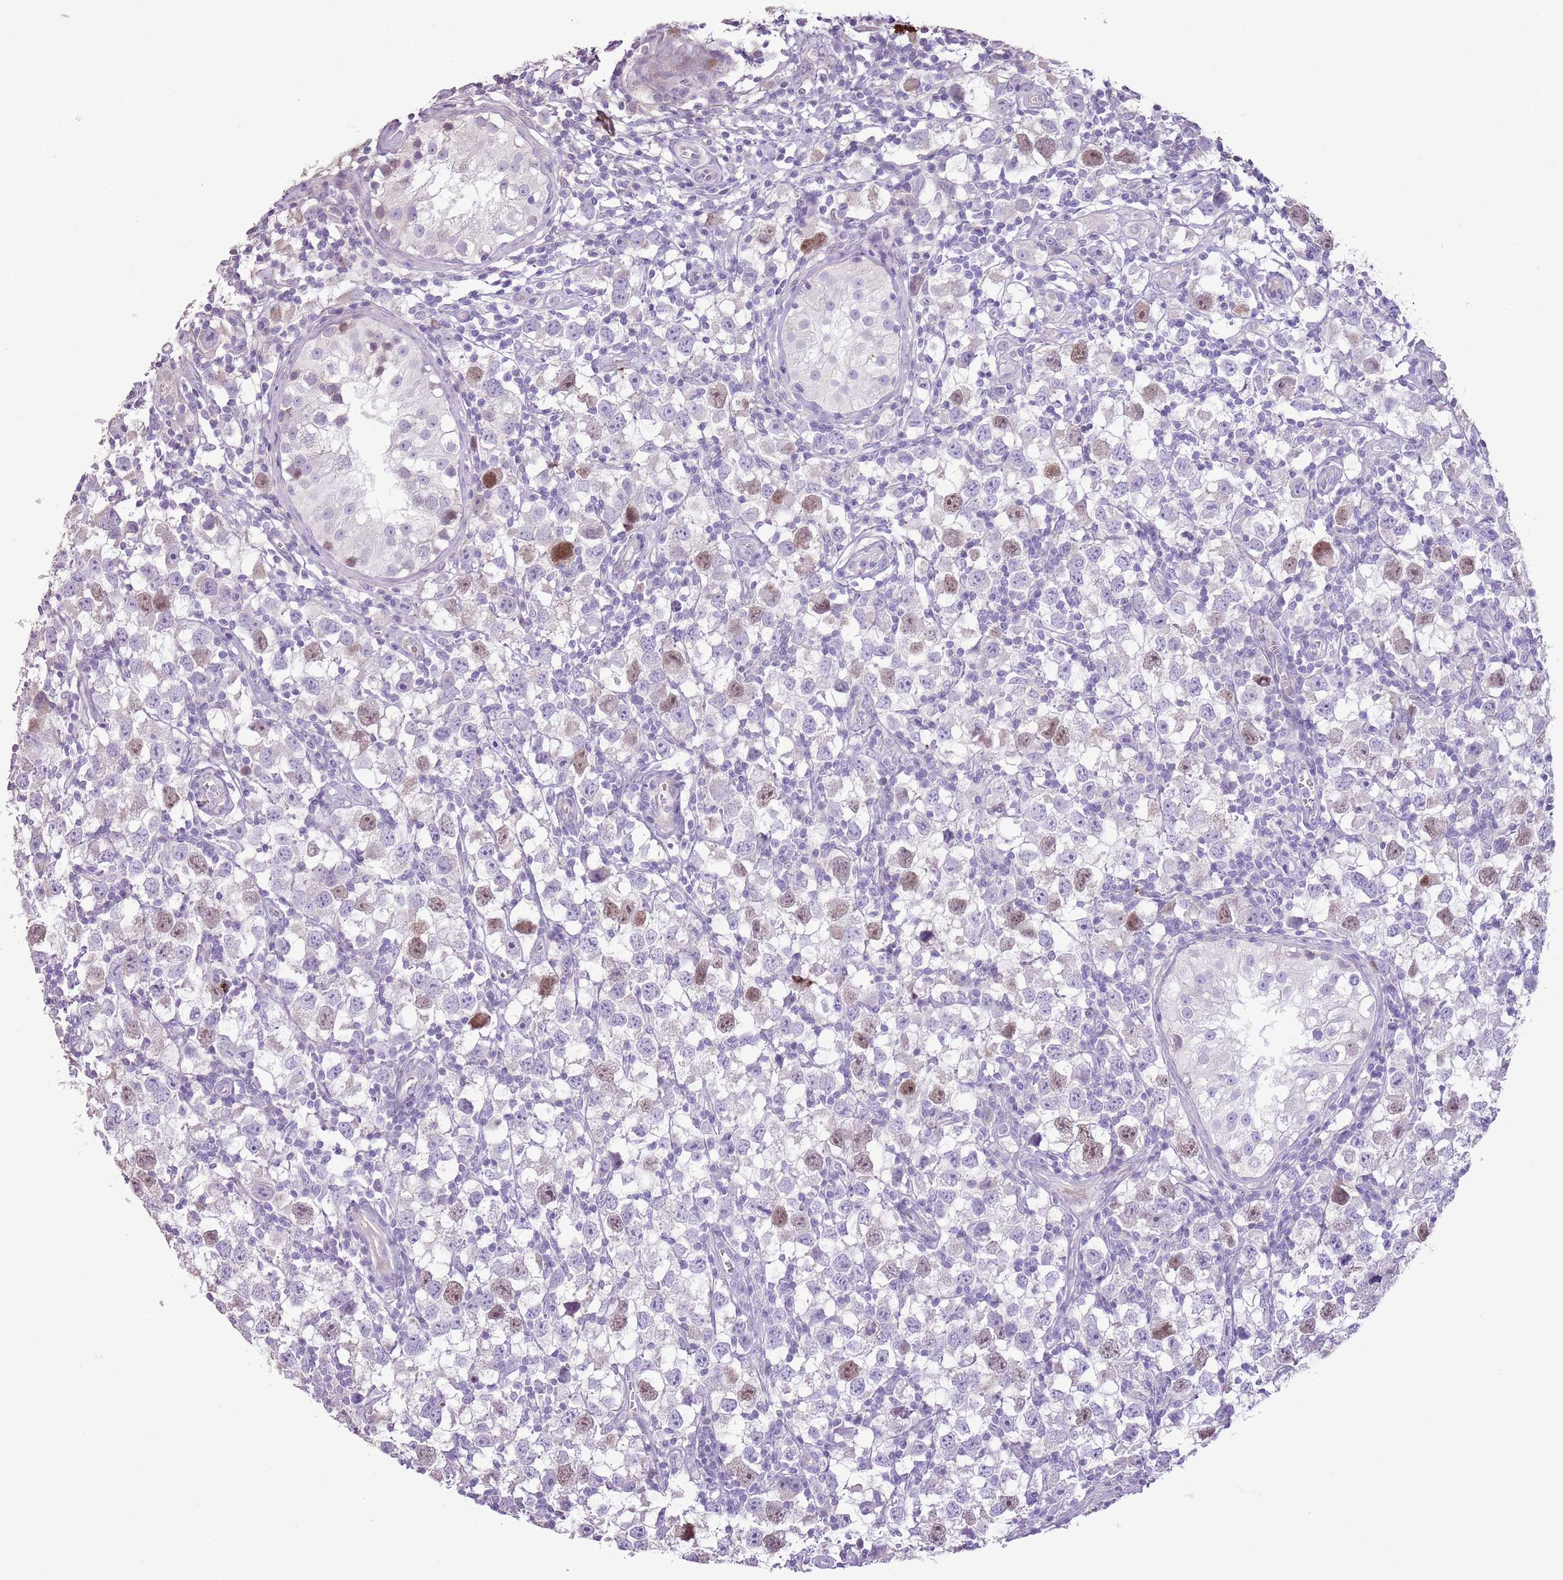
{"staining": {"intensity": "moderate", "quantity": "<25%", "location": "nuclear"}, "tissue": "testis cancer", "cell_type": "Tumor cells", "image_type": "cancer", "snomed": [{"axis": "morphology", "description": "Seminoma, NOS"}, {"axis": "morphology", "description": "Carcinoma, Embryonal, NOS"}, {"axis": "topography", "description": "Testis"}], "caption": "Immunohistochemical staining of human testis cancer reveals low levels of moderate nuclear protein positivity in approximately <25% of tumor cells.", "gene": "GMNN", "patient": {"sex": "male", "age": 29}}